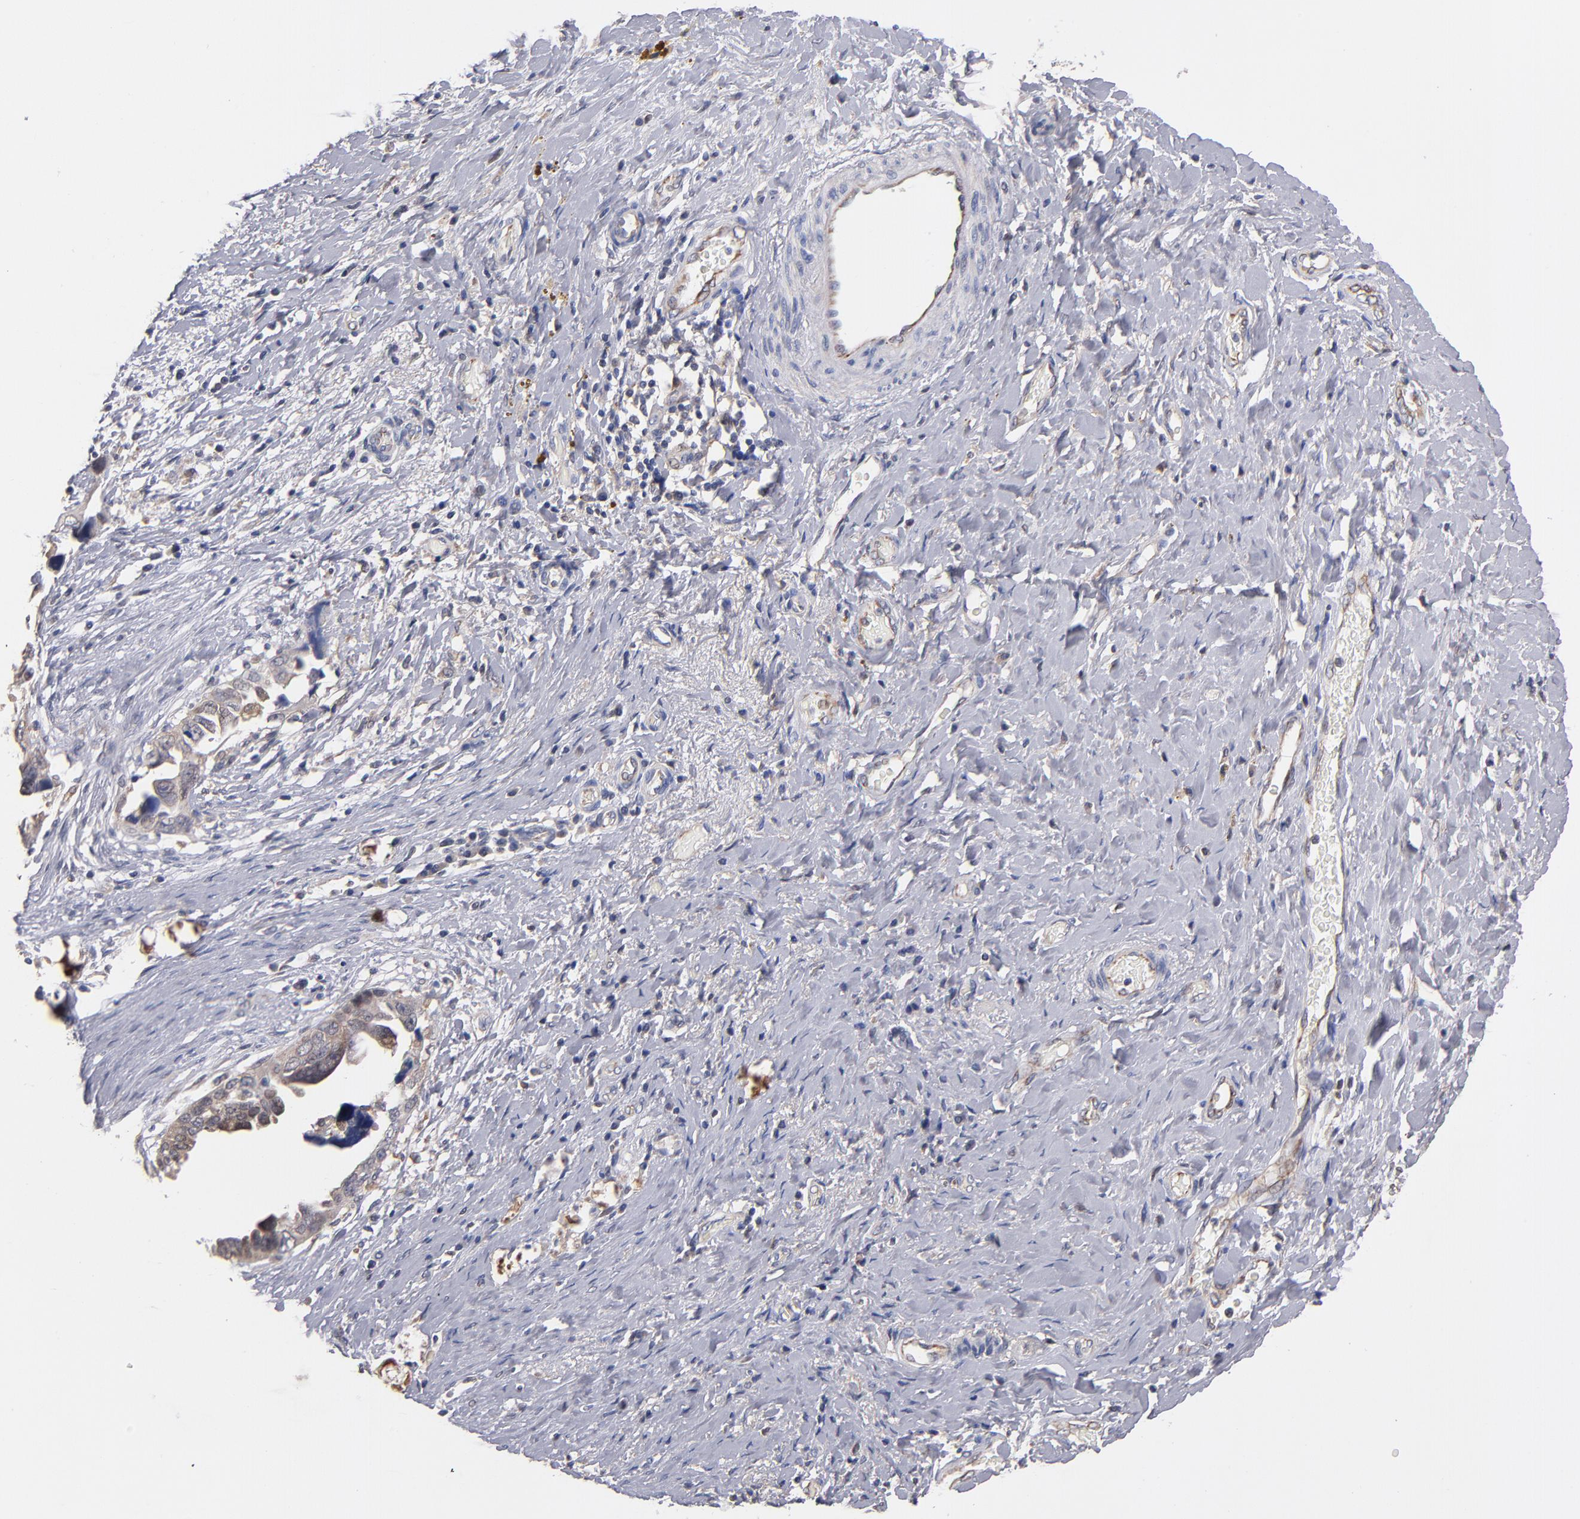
{"staining": {"intensity": "weak", "quantity": "25%-75%", "location": "cytoplasmic/membranous"}, "tissue": "ovarian cancer", "cell_type": "Tumor cells", "image_type": "cancer", "snomed": [{"axis": "morphology", "description": "Cystadenocarcinoma, serous, NOS"}, {"axis": "topography", "description": "Ovary"}], "caption": "A micrograph of human ovarian cancer stained for a protein displays weak cytoplasmic/membranous brown staining in tumor cells.", "gene": "GMFG", "patient": {"sex": "female", "age": 63}}